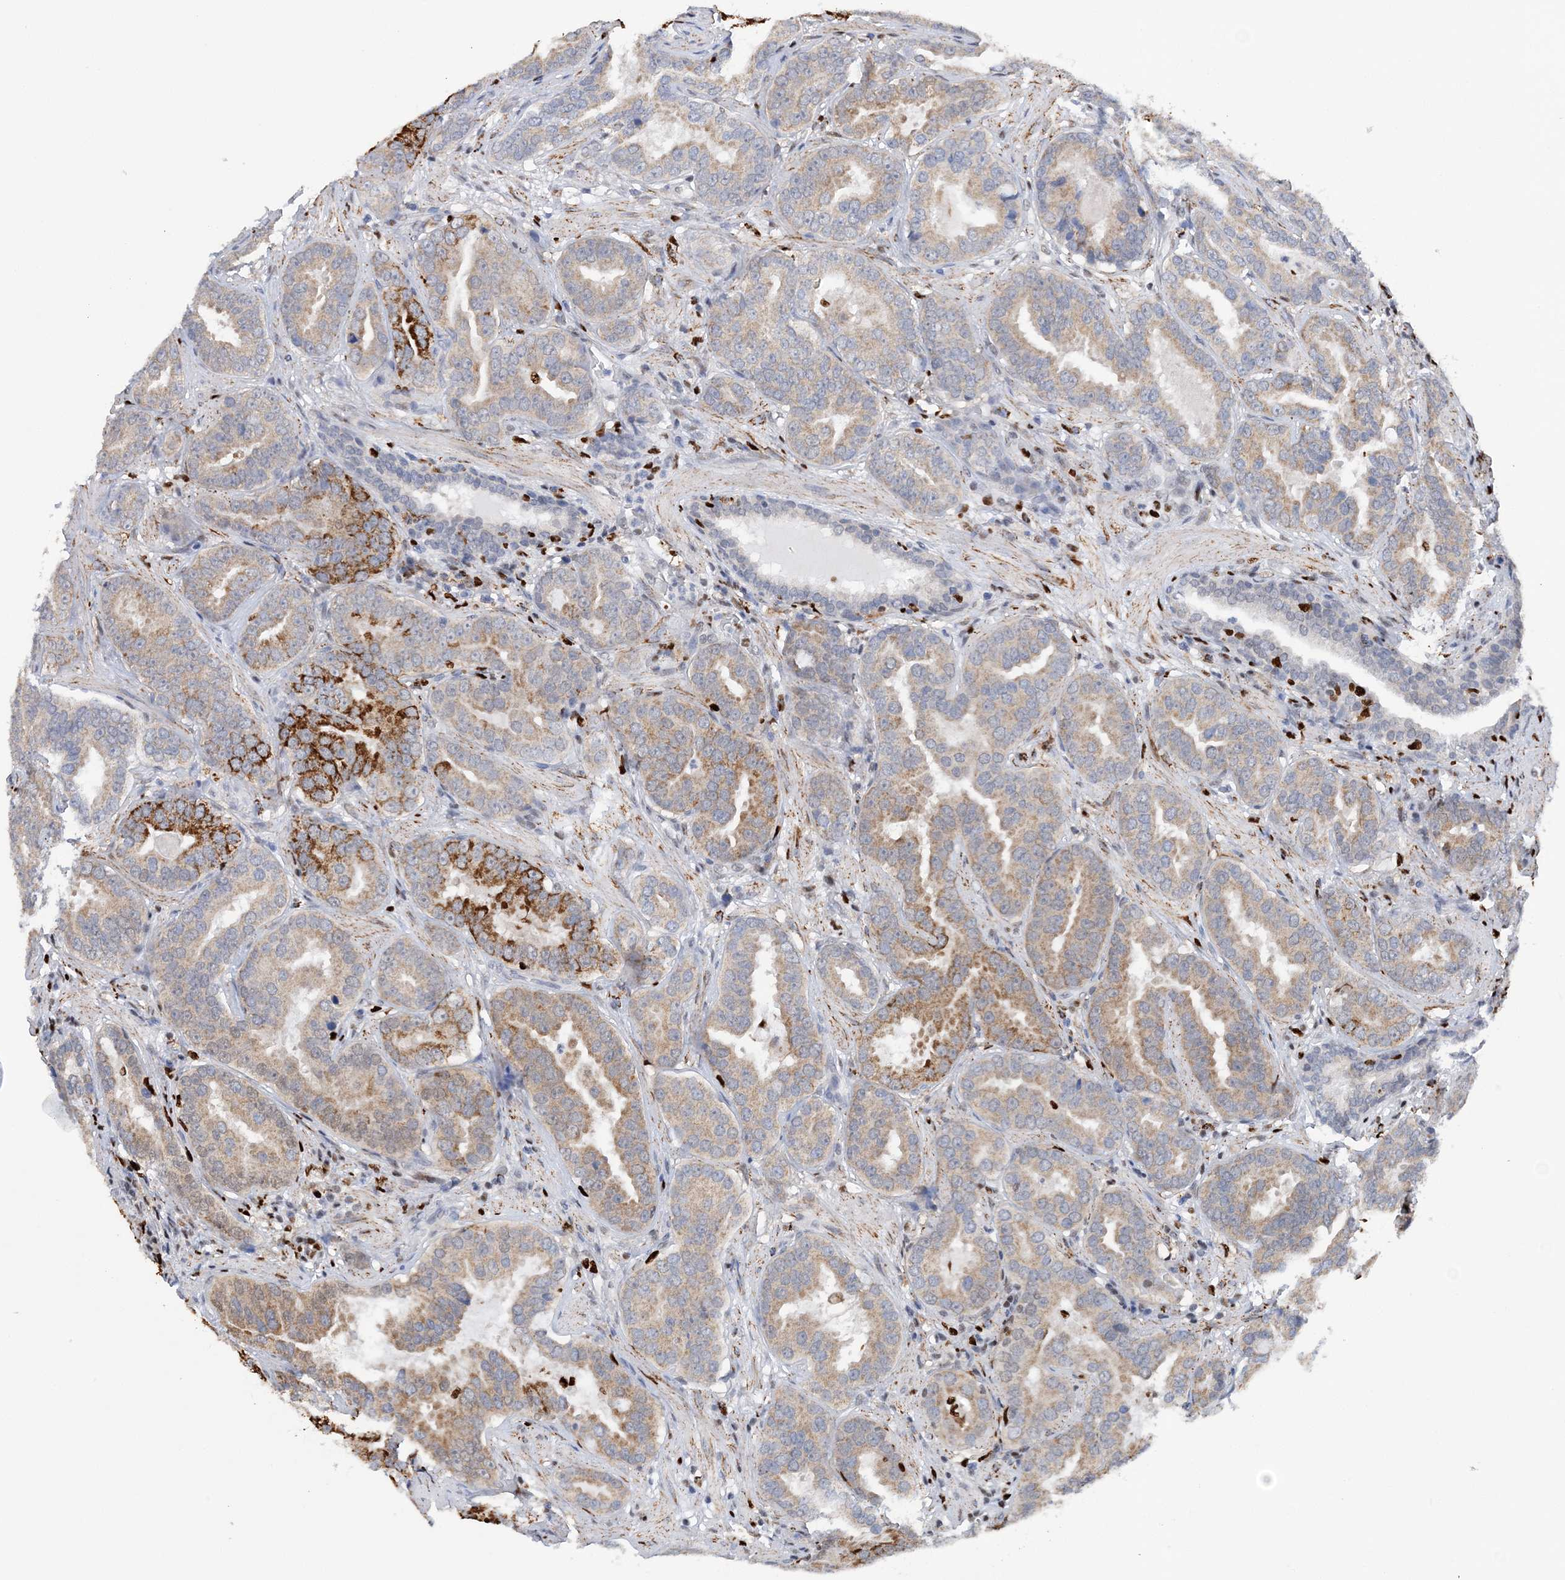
{"staining": {"intensity": "strong", "quantity": "25%-75%", "location": "cytoplasmic/membranous"}, "tissue": "prostate cancer", "cell_type": "Tumor cells", "image_type": "cancer", "snomed": [{"axis": "morphology", "description": "Adenocarcinoma, Low grade"}, {"axis": "topography", "description": "Prostate"}], "caption": "Prostate adenocarcinoma (low-grade) was stained to show a protein in brown. There is high levels of strong cytoplasmic/membranous expression in approximately 25%-75% of tumor cells.", "gene": "NIT2", "patient": {"sex": "male", "age": 59}}